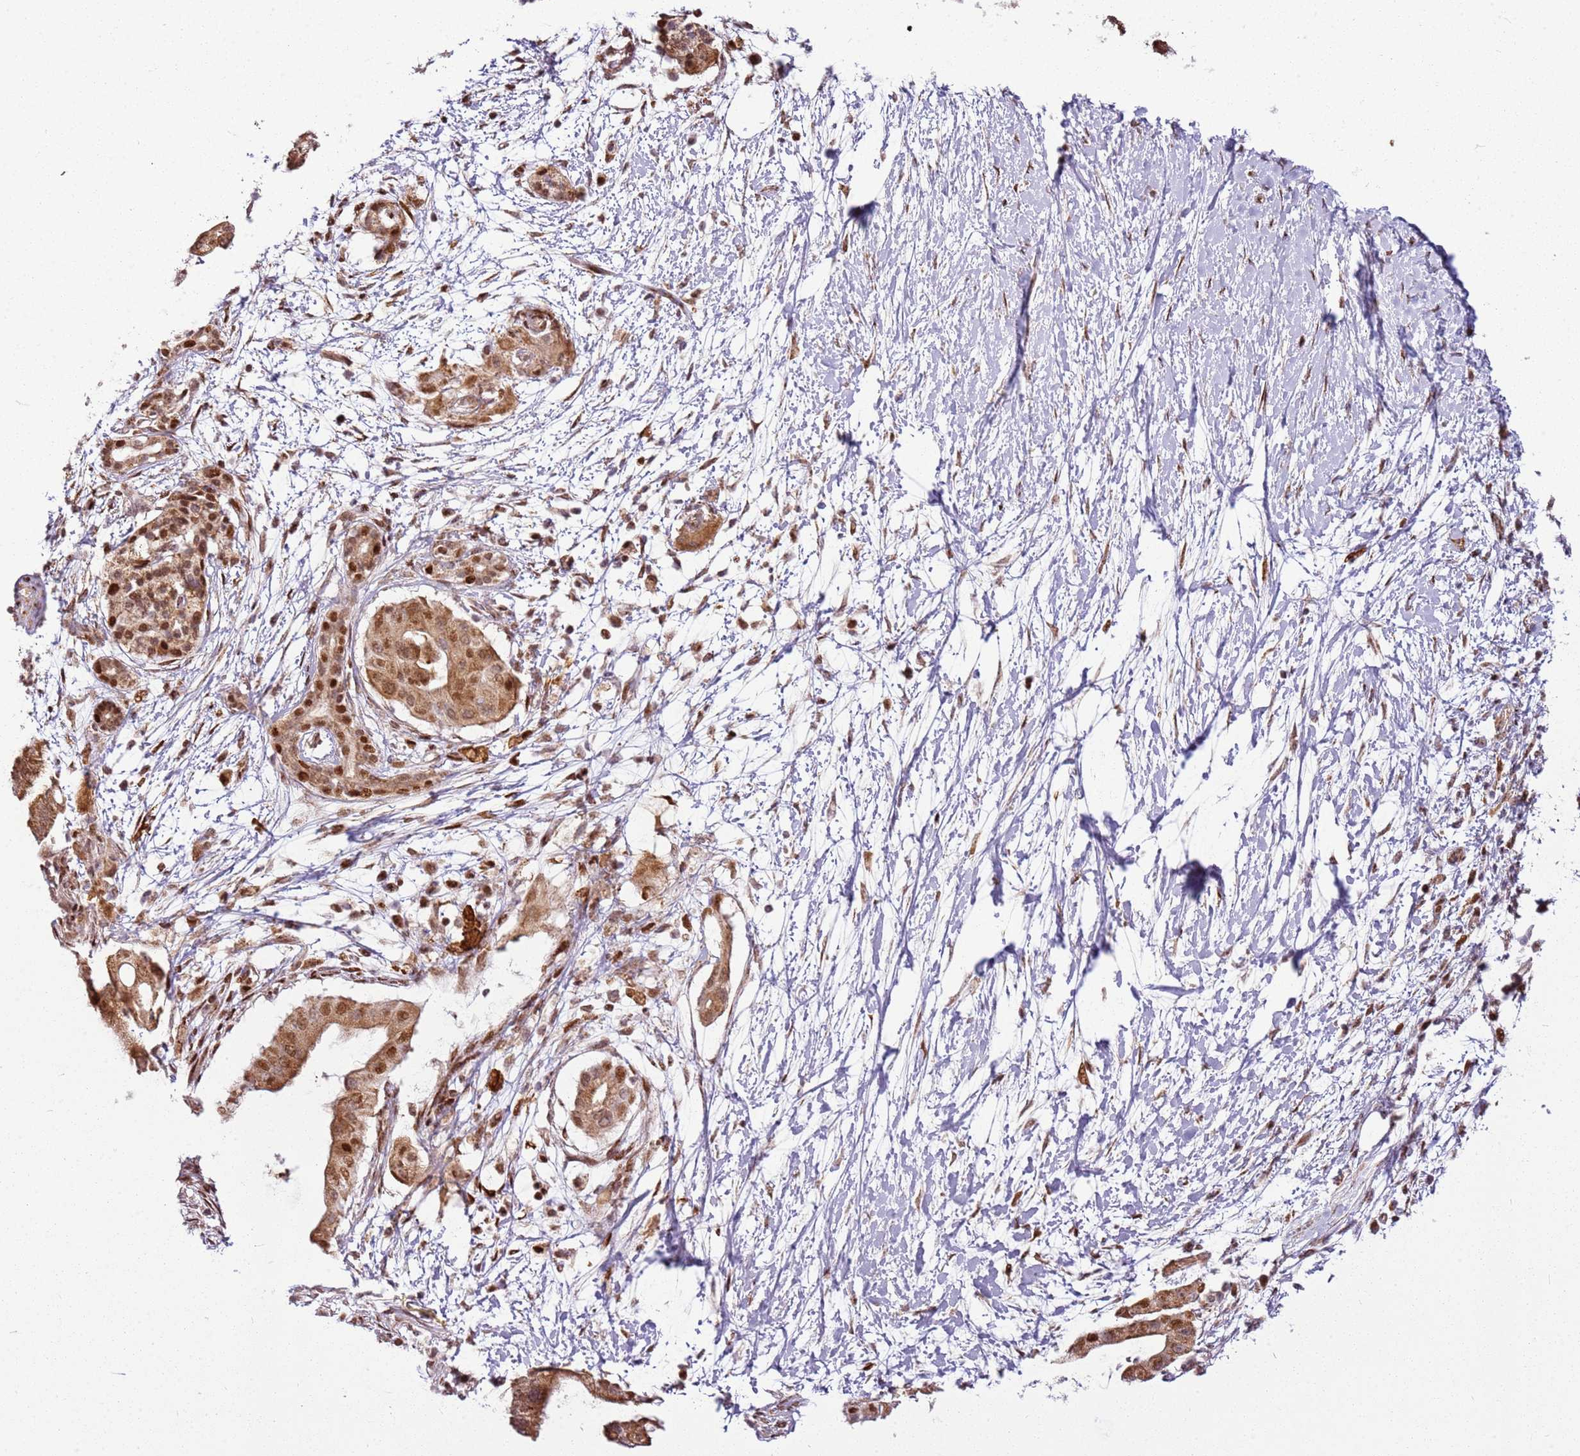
{"staining": {"intensity": "moderate", "quantity": ">75%", "location": "cytoplasmic/membranous,nuclear"}, "tissue": "pancreatic cancer", "cell_type": "Tumor cells", "image_type": "cancer", "snomed": [{"axis": "morphology", "description": "Adenocarcinoma, NOS"}, {"axis": "topography", "description": "Pancreas"}], "caption": "Pancreatic adenocarcinoma stained for a protein (brown) reveals moderate cytoplasmic/membranous and nuclear positive positivity in approximately >75% of tumor cells.", "gene": "PCTP", "patient": {"sex": "male", "age": 68}}